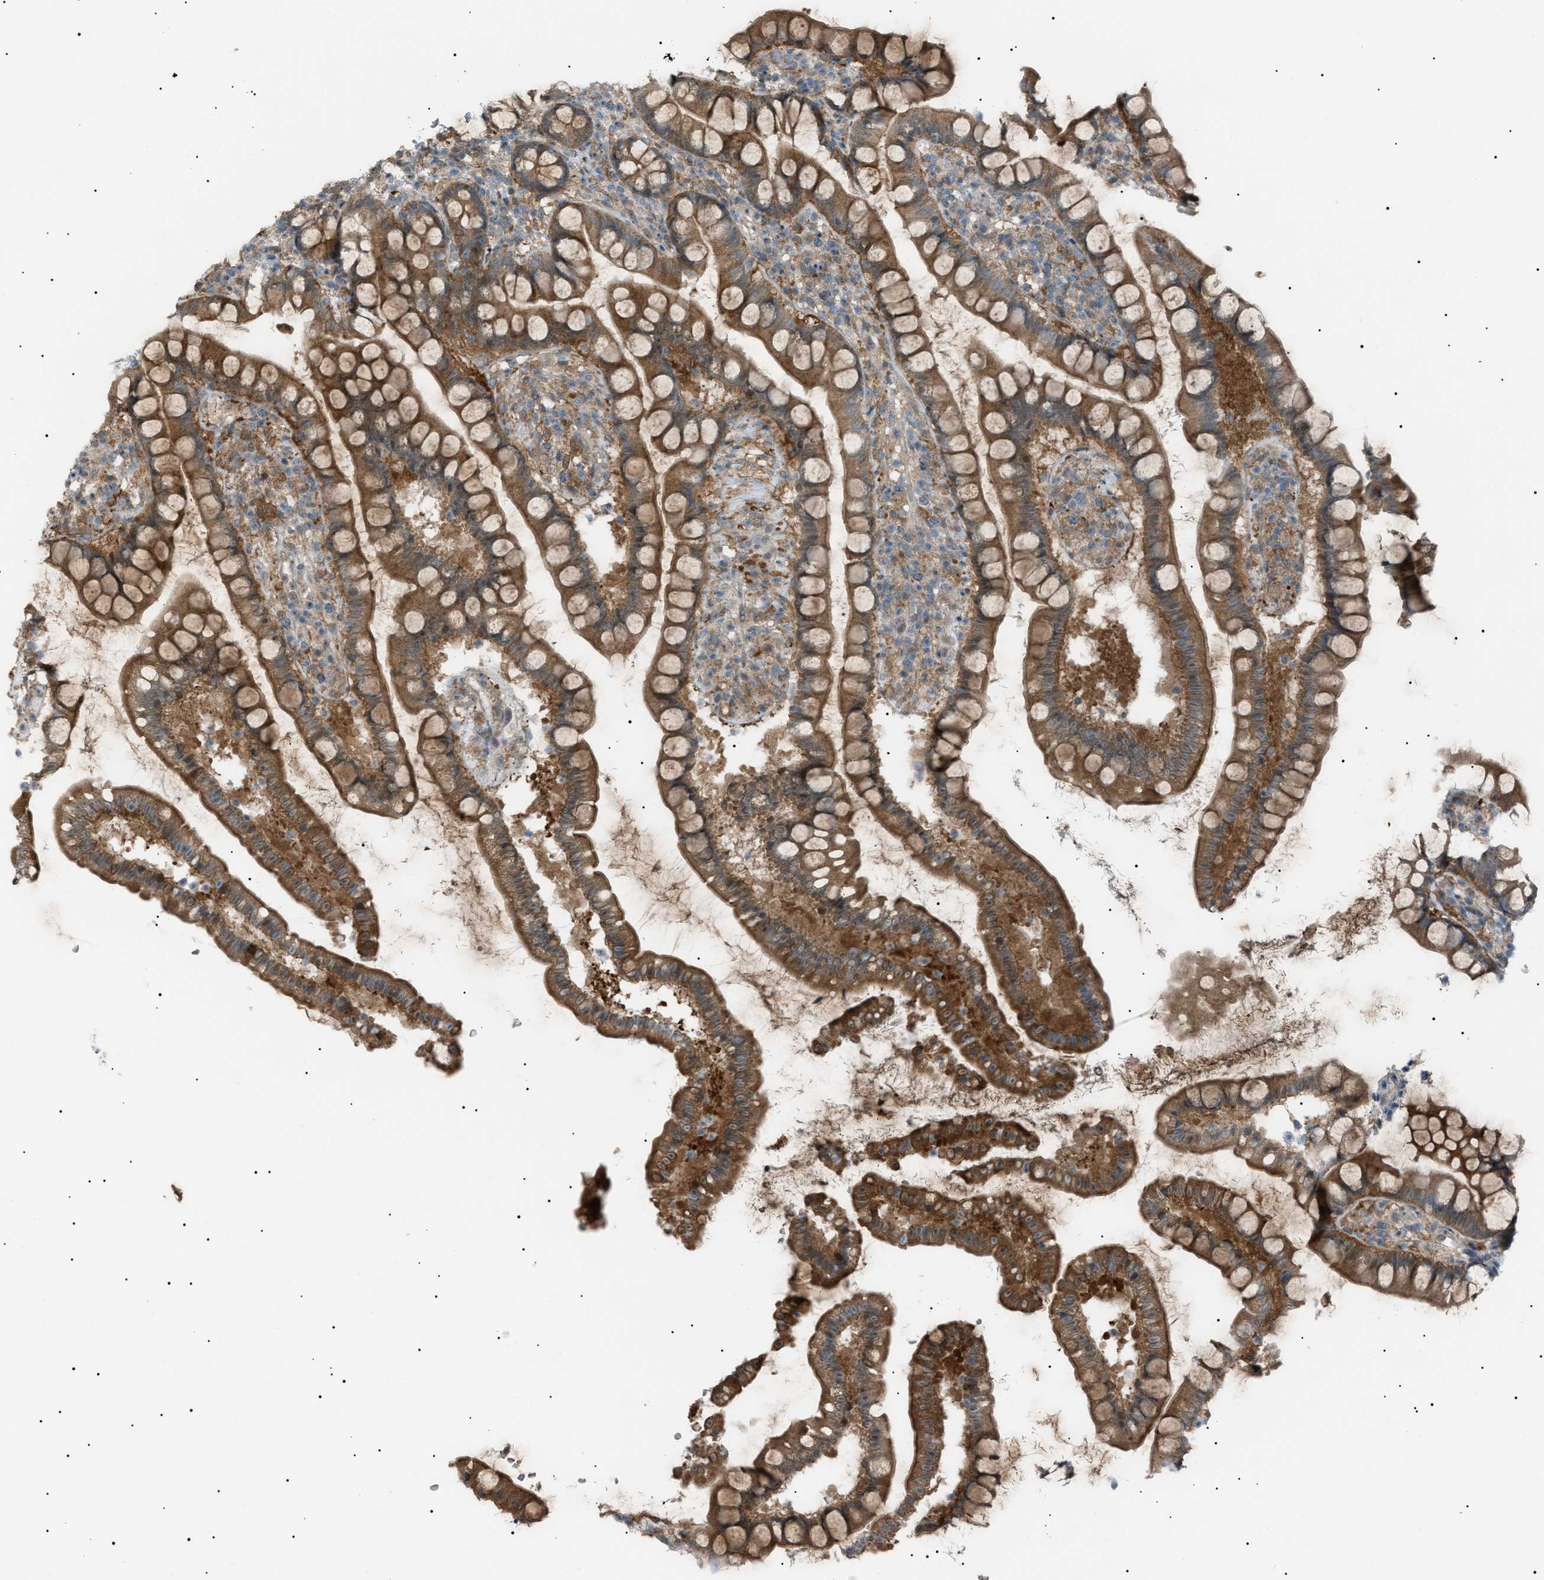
{"staining": {"intensity": "strong", "quantity": ">75%", "location": "cytoplasmic/membranous"}, "tissue": "small intestine", "cell_type": "Glandular cells", "image_type": "normal", "snomed": [{"axis": "morphology", "description": "Normal tissue, NOS"}, {"axis": "topography", "description": "Small intestine"}], "caption": "A photomicrograph of human small intestine stained for a protein demonstrates strong cytoplasmic/membranous brown staining in glandular cells.", "gene": "LPIN2", "patient": {"sex": "female", "age": 84}}